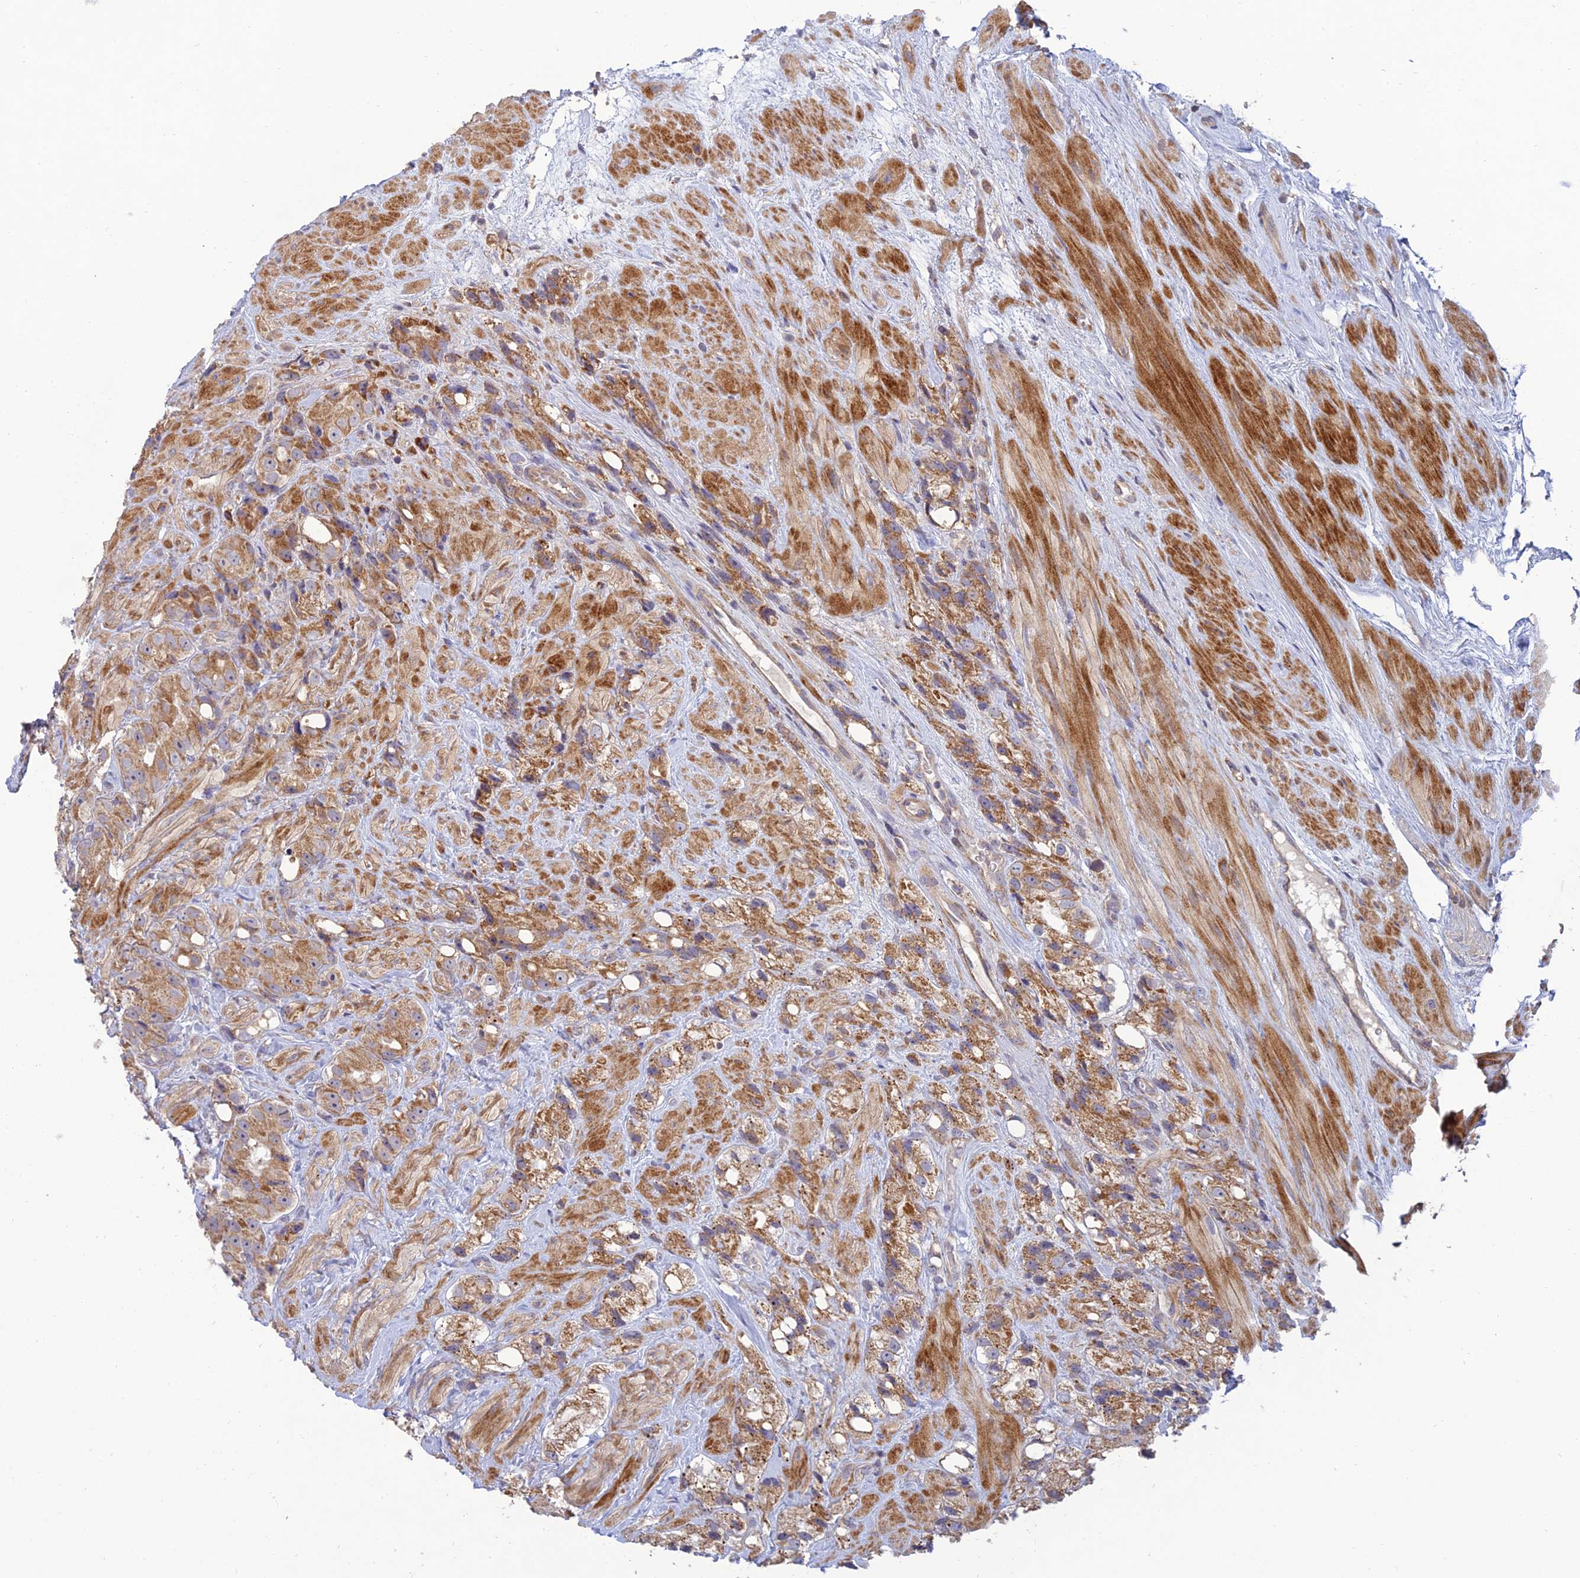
{"staining": {"intensity": "moderate", "quantity": ">75%", "location": "cytoplasmic/membranous"}, "tissue": "prostate cancer", "cell_type": "Tumor cells", "image_type": "cancer", "snomed": [{"axis": "morphology", "description": "Adenocarcinoma, NOS"}, {"axis": "topography", "description": "Prostate"}], "caption": "A high-resolution histopathology image shows immunohistochemistry staining of prostate adenocarcinoma, which demonstrates moderate cytoplasmic/membranous staining in approximately >75% of tumor cells.", "gene": "C3orf20", "patient": {"sex": "male", "age": 79}}